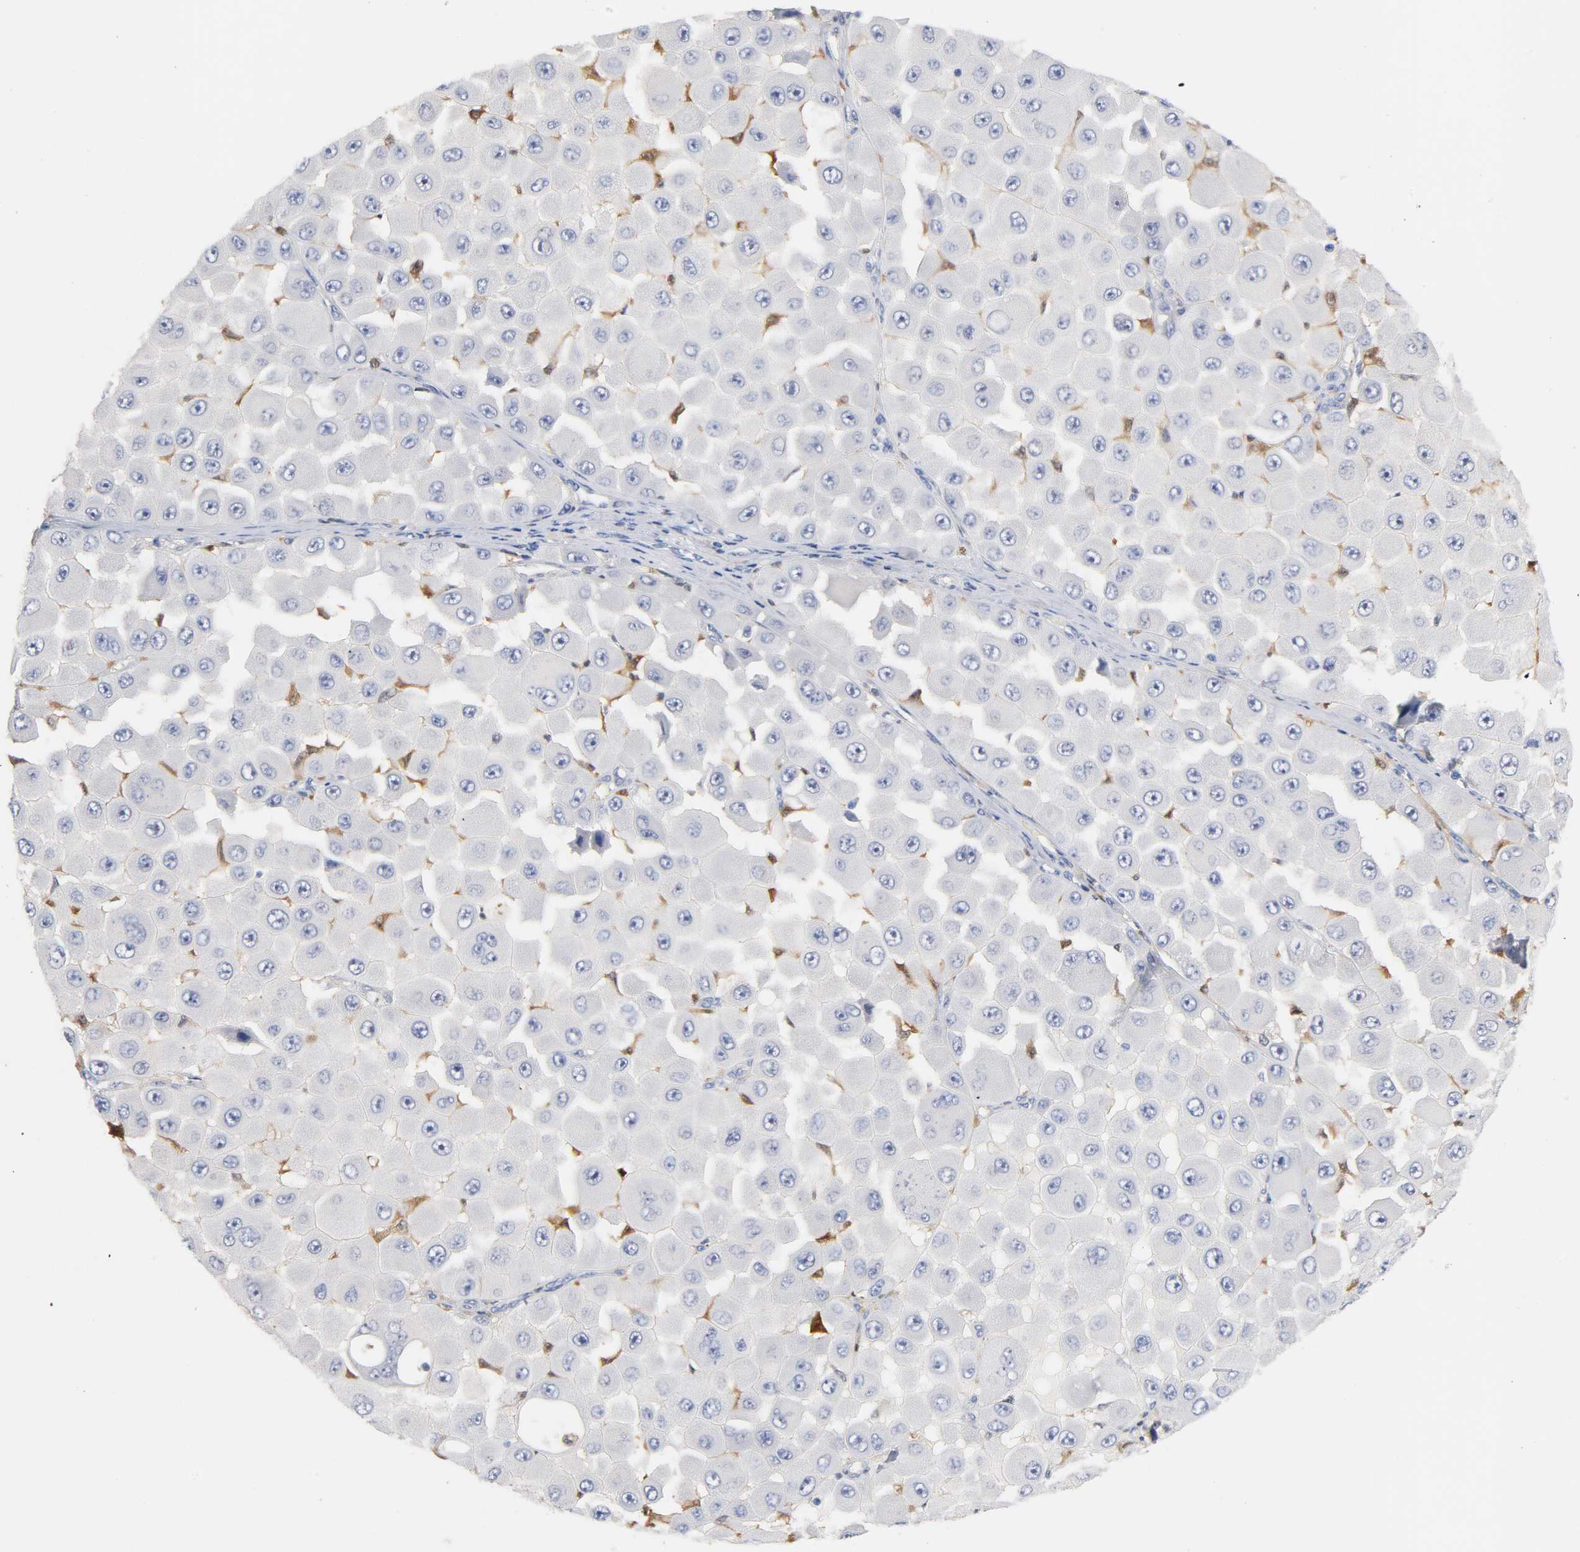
{"staining": {"intensity": "negative", "quantity": "none", "location": "none"}, "tissue": "melanoma", "cell_type": "Tumor cells", "image_type": "cancer", "snomed": [{"axis": "morphology", "description": "Malignant melanoma, NOS"}, {"axis": "topography", "description": "Skin"}], "caption": "Malignant melanoma was stained to show a protein in brown. There is no significant staining in tumor cells.", "gene": "IL18", "patient": {"sex": "female", "age": 81}}